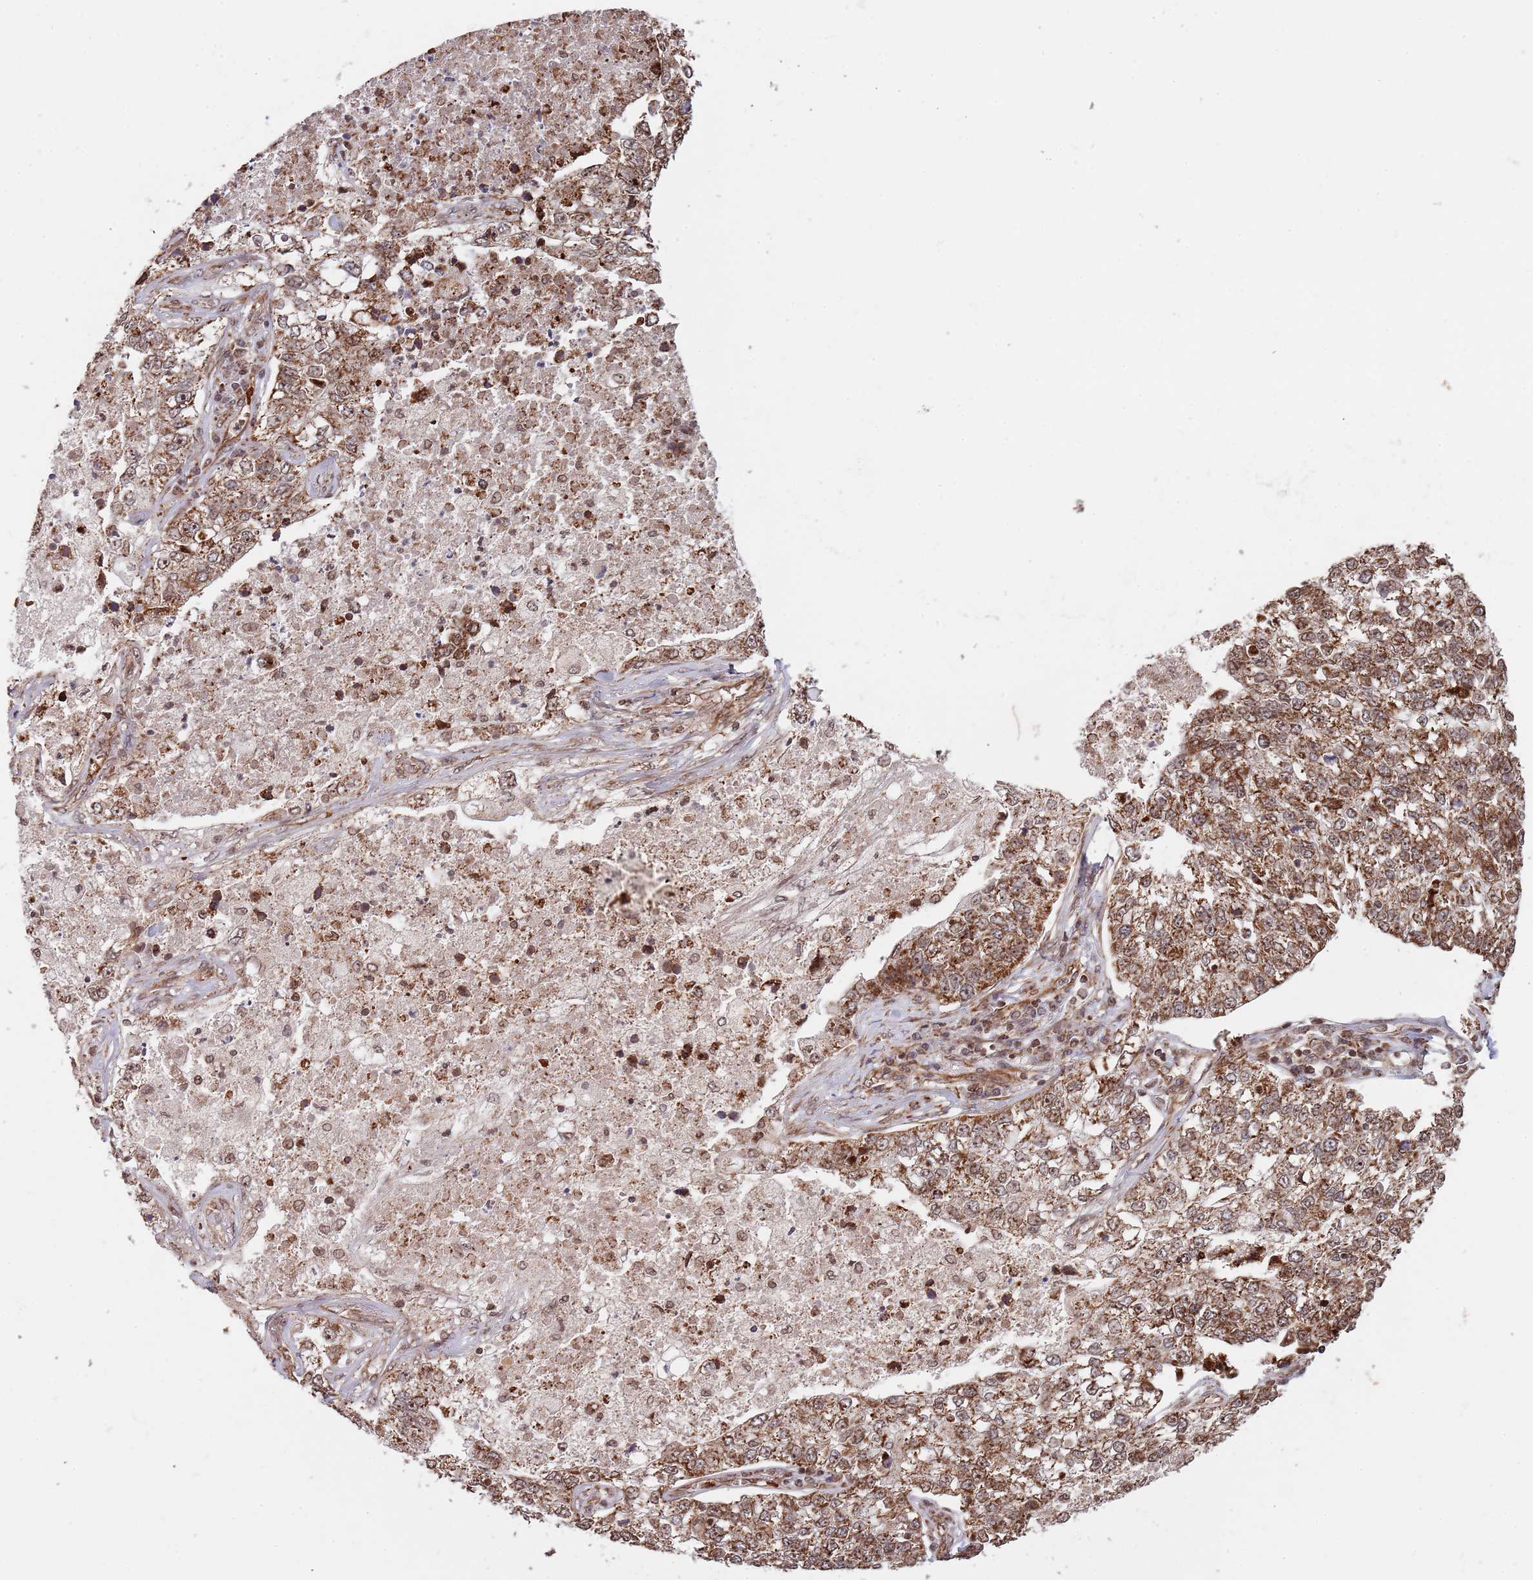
{"staining": {"intensity": "moderate", "quantity": ">75%", "location": "cytoplasmic/membranous"}, "tissue": "lung cancer", "cell_type": "Tumor cells", "image_type": "cancer", "snomed": [{"axis": "morphology", "description": "Adenocarcinoma, NOS"}, {"axis": "topography", "description": "Lung"}], "caption": "Human lung cancer stained with a brown dye reveals moderate cytoplasmic/membranous positive expression in approximately >75% of tumor cells.", "gene": "DCHS1", "patient": {"sex": "male", "age": 49}}